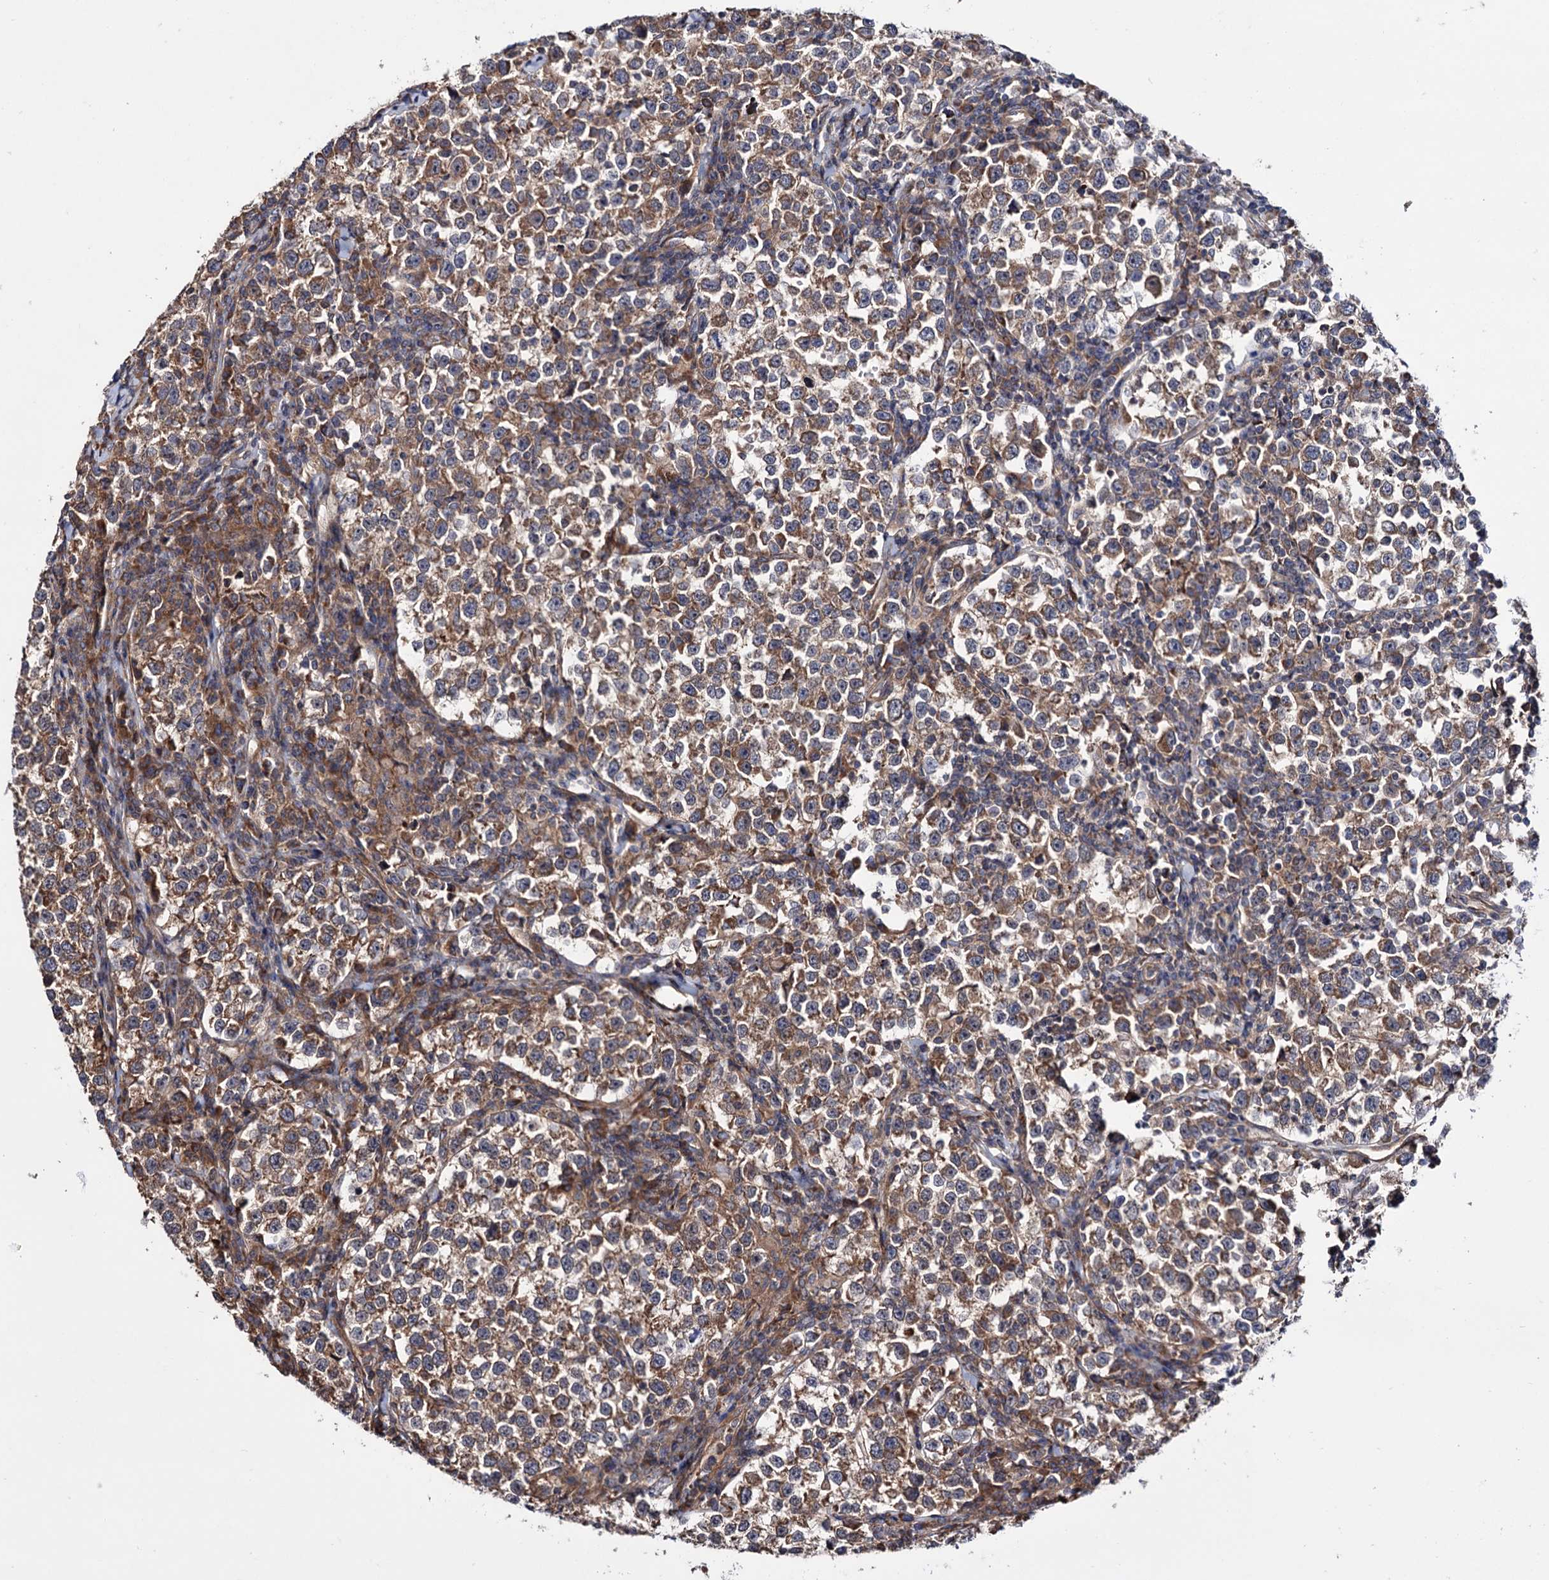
{"staining": {"intensity": "moderate", "quantity": ">75%", "location": "cytoplasmic/membranous"}, "tissue": "testis cancer", "cell_type": "Tumor cells", "image_type": "cancer", "snomed": [{"axis": "morphology", "description": "Normal tissue, NOS"}, {"axis": "morphology", "description": "Seminoma, NOS"}, {"axis": "topography", "description": "Testis"}], "caption": "Tumor cells demonstrate medium levels of moderate cytoplasmic/membranous staining in about >75% of cells in testis cancer.", "gene": "FERMT2", "patient": {"sex": "male", "age": 43}}